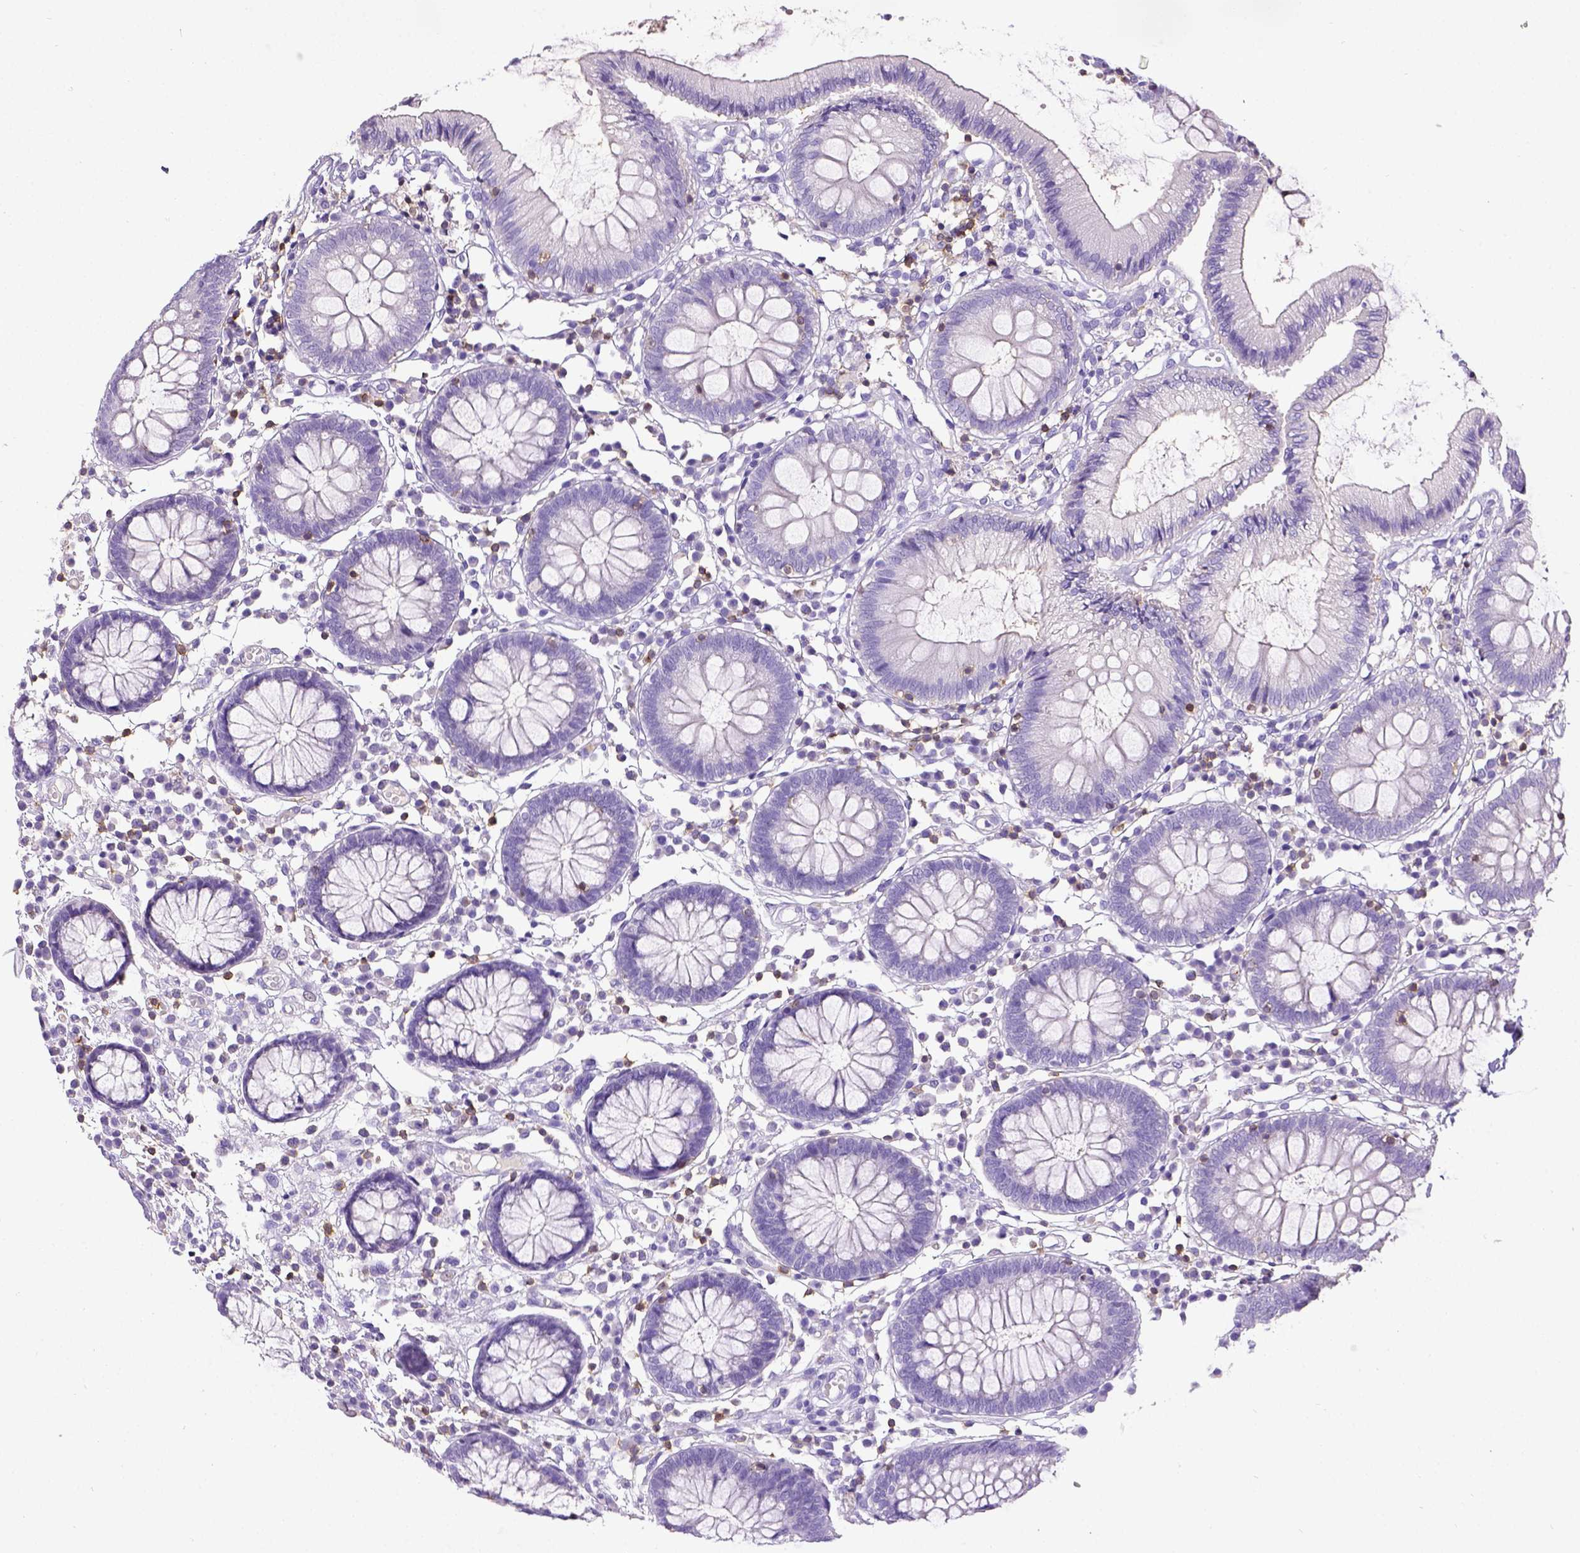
{"staining": {"intensity": "negative", "quantity": "none", "location": "none"}, "tissue": "colon", "cell_type": "Endothelial cells", "image_type": "normal", "snomed": [{"axis": "morphology", "description": "Normal tissue, NOS"}, {"axis": "morphology", "description": "Adenocarcinoma, NOS"}, {"axis": "topography", "description": "Colon"}], "caption": "The photomicrograph demonstrates no significant staining in endothelial cells of colon. Nuclei are stained in blue.", "gene": "CD3E", "patient": {"sex": "male", "age": 83}}